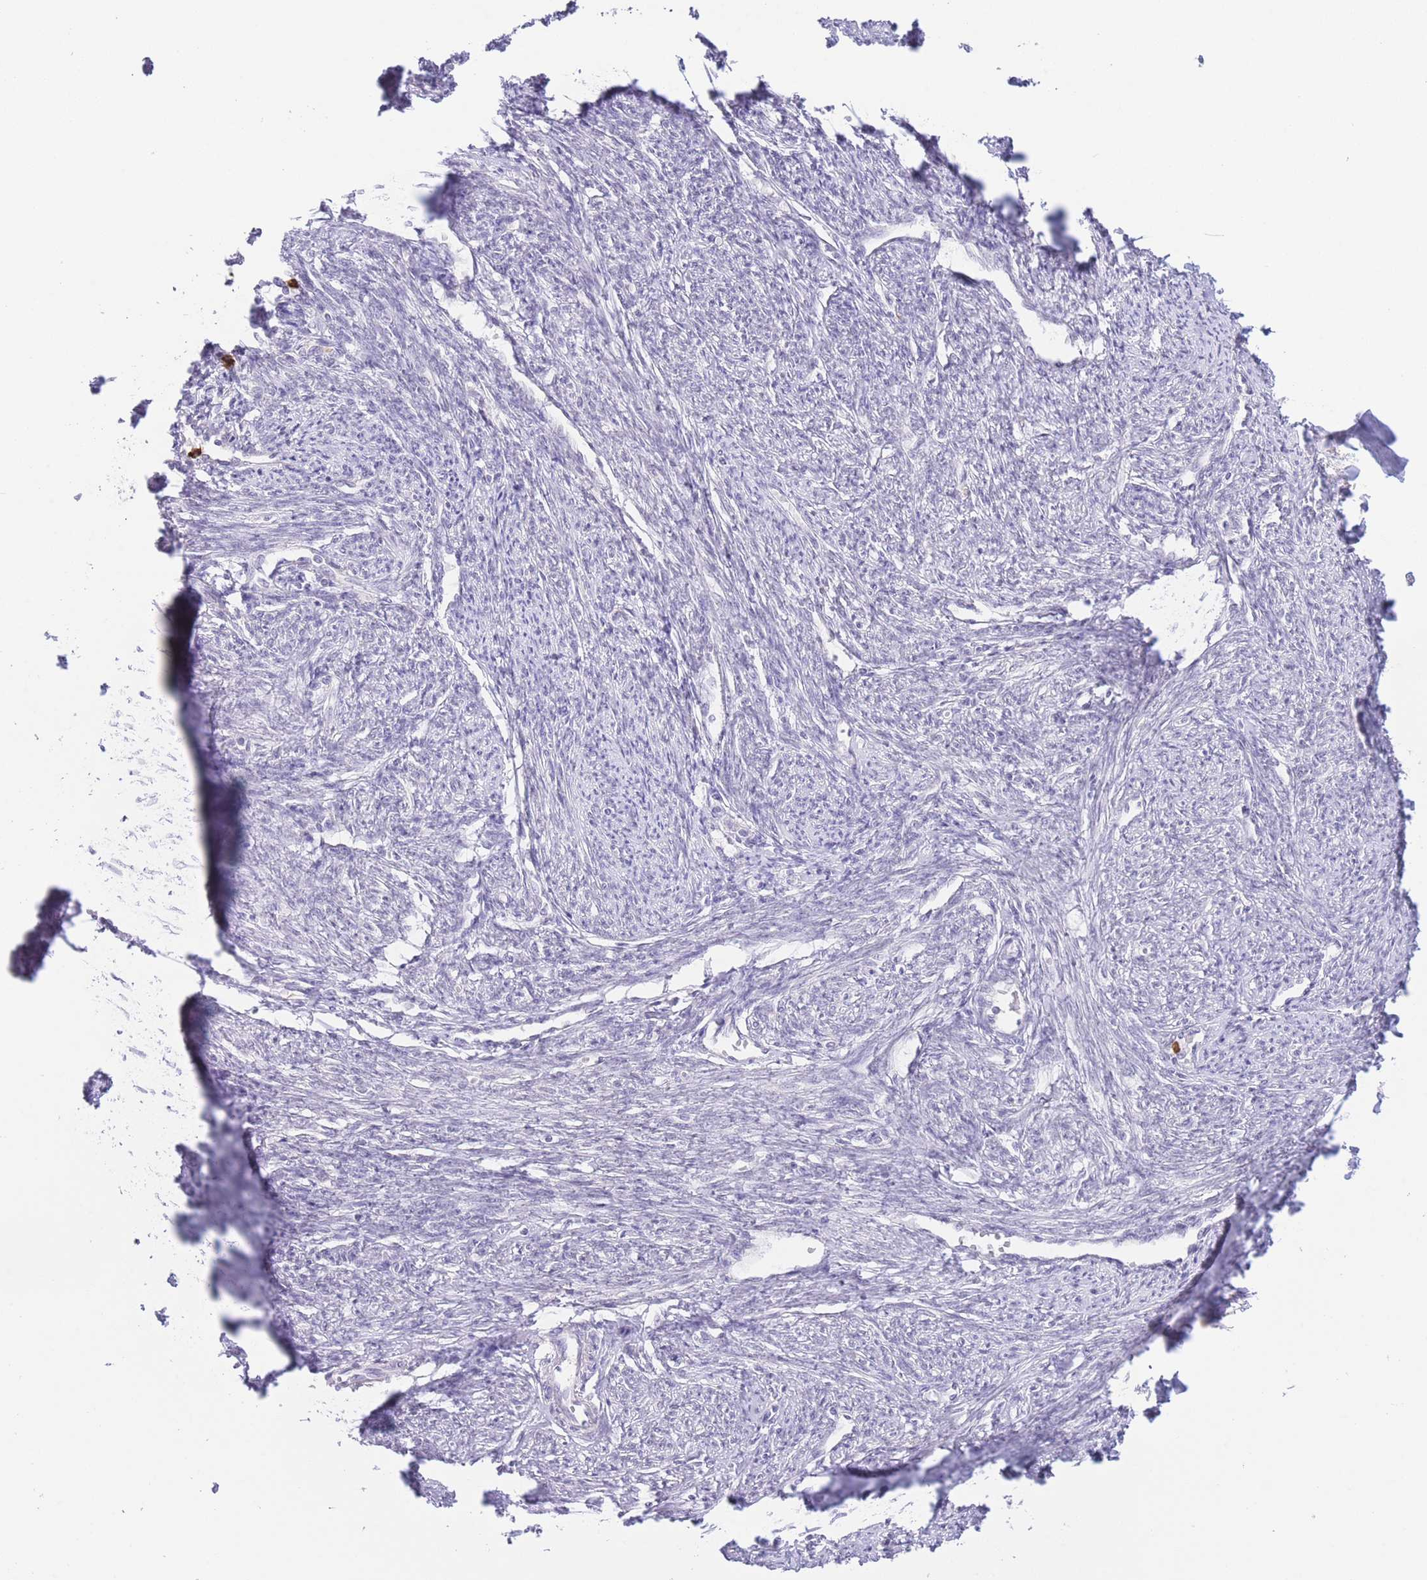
{"staining": {"intensity": "negative", "quantity": "none", "location": "none"}, "tissue": "smooth muscle", "cell_type": "Smooth muscle cells", "image_type": "normal", "snomed": [{"axis": "morphology", "description": "Normal tissue, NOS"}, {"axis": "topography", "description": "Smooth muscle"}, {"axis": "topography", "description": "Fallopian tube"}], "caption": "IHC image of normal smooth muscle stained for a protein (brown), which exhibits no expression in smooth muscle cells.", "gene": "LCLAT1", "patient": {"sex": "female", "age": 59}}